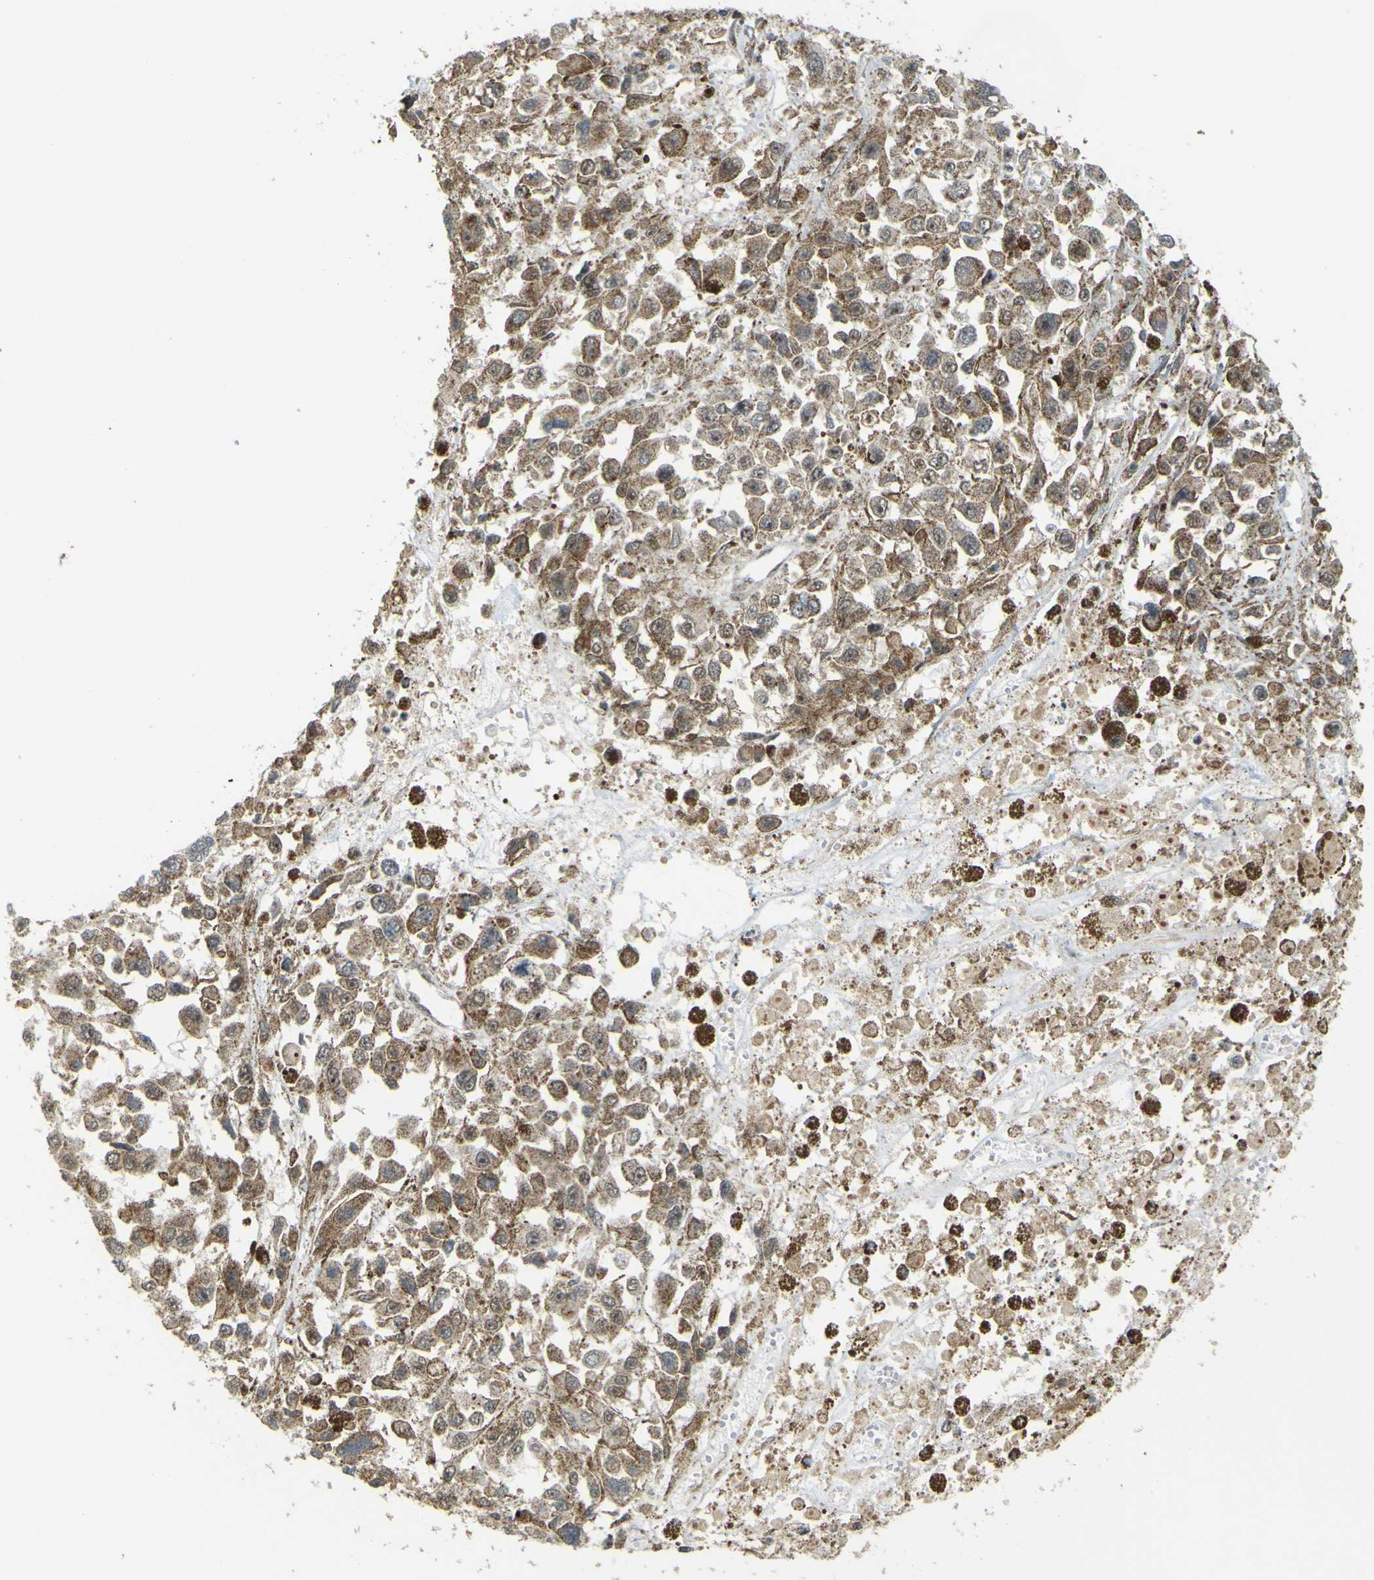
{"staining": {"intensity": "moderate", "quantity": ">75%", "location": "cytoplasmic/membranous,nuclear"}, "tissue": "melanoma", "cell_type": "Tumor cells", "image_type": "cancer", "snomed": [{"axis": "morphology", "description": "Malignant melanoma, Metastatic site"}, {"axis": "topography", "description": "Lymph node"}], "caption": "Melanoma stained for a protein shows moderate cytoplasmic/membranous and nuclear positivity in tumor cells.", "gene": "ACBD5", "patient": {"sex": "male", "age": 59}}